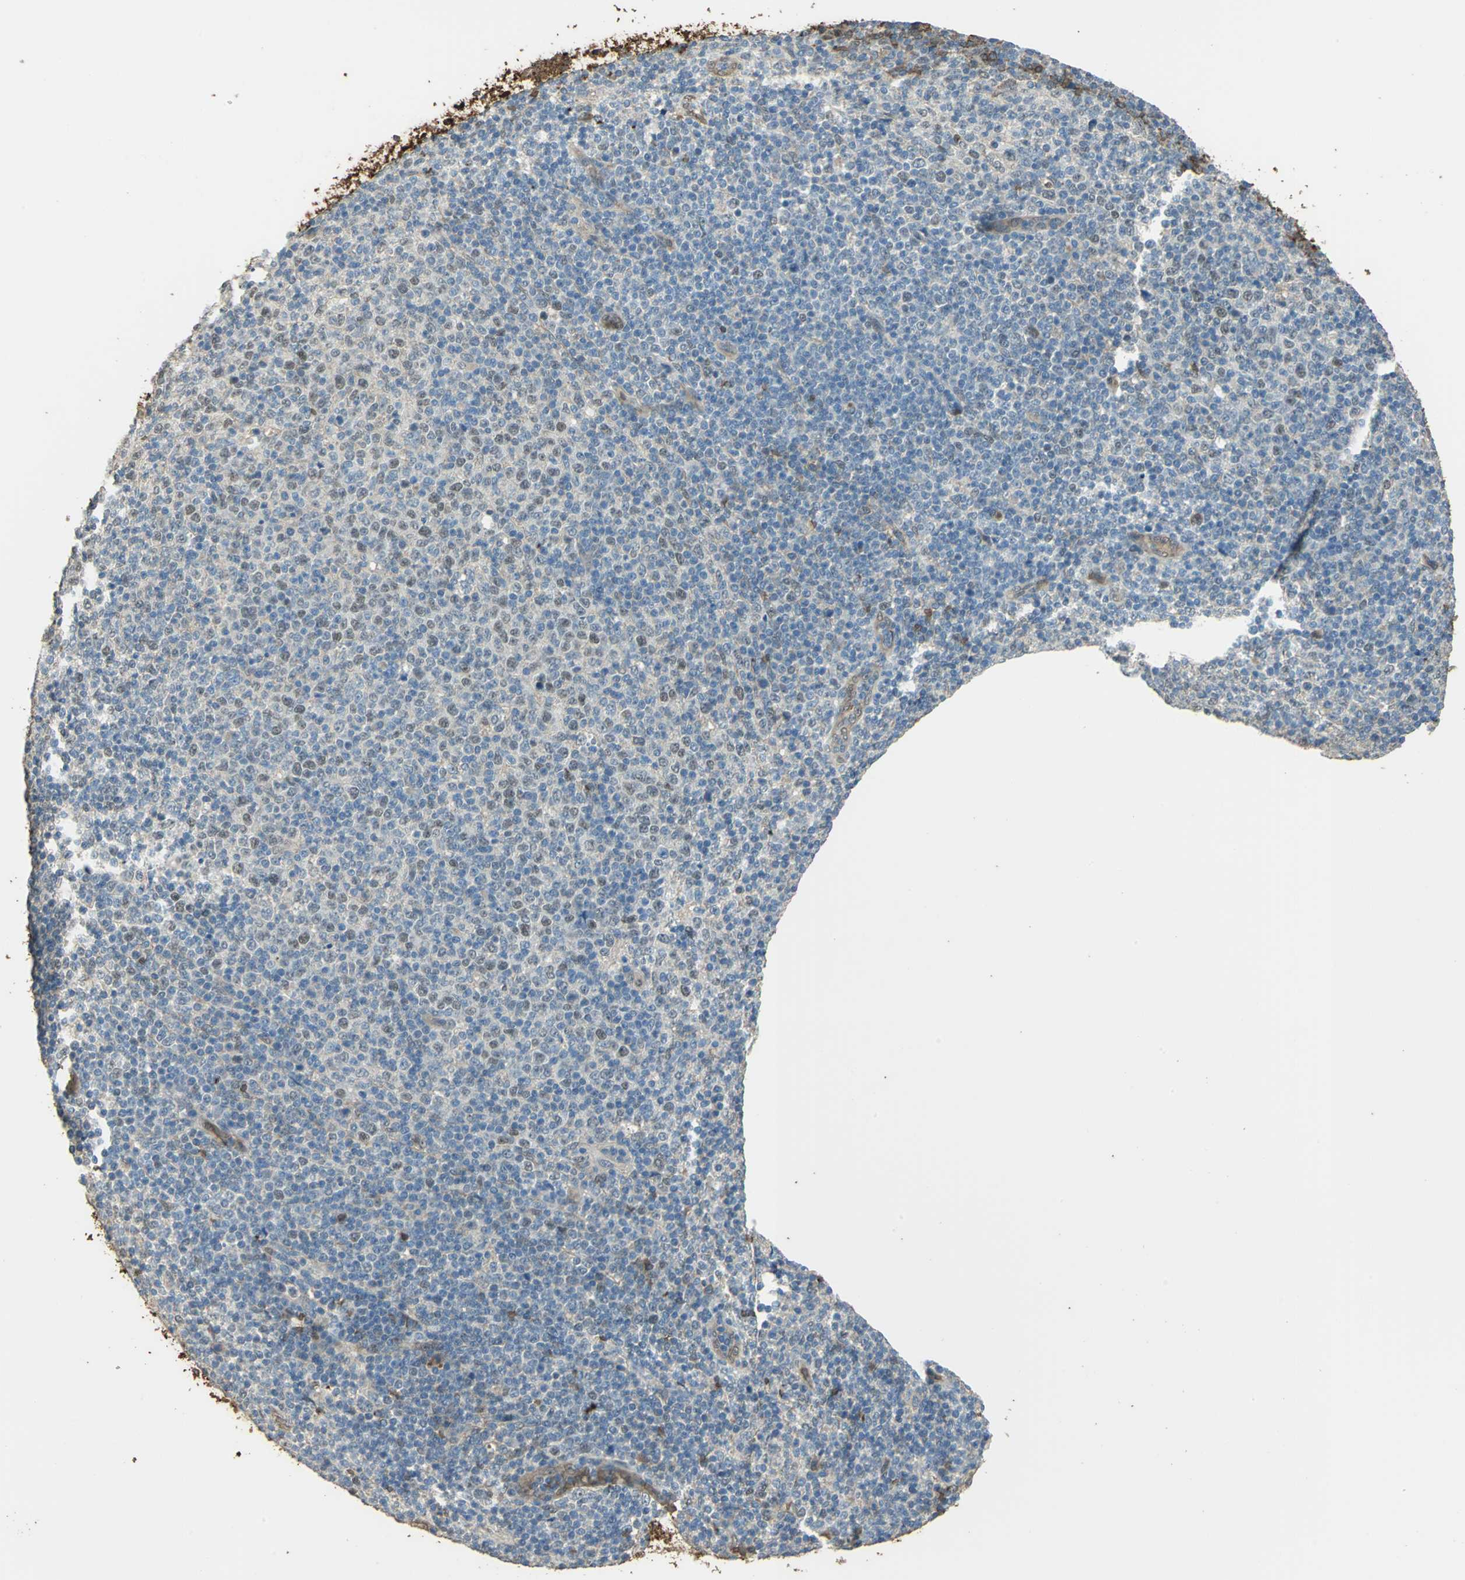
{"staining": {"intensity": "weak", "quantity": "<25%", "location": "cytoplasmic/membranous,nuclear"}, "tissue": "lymphoma", "cell_type": "Tumor cells", "image_type": "cancer", "snomed": [{"axis": "morphology", "description": "Malignant lymphoma, non-Hodgkin's type, Low grade"}, {"axis": "topography", "description": "Lymph node"}], "caption": "DAB immunohistochemical staining of human lymphoma reveals no significant positivity in tumor cells.", "gene": "DDAH1", "patient": {"sex": "male", "age": 70}}